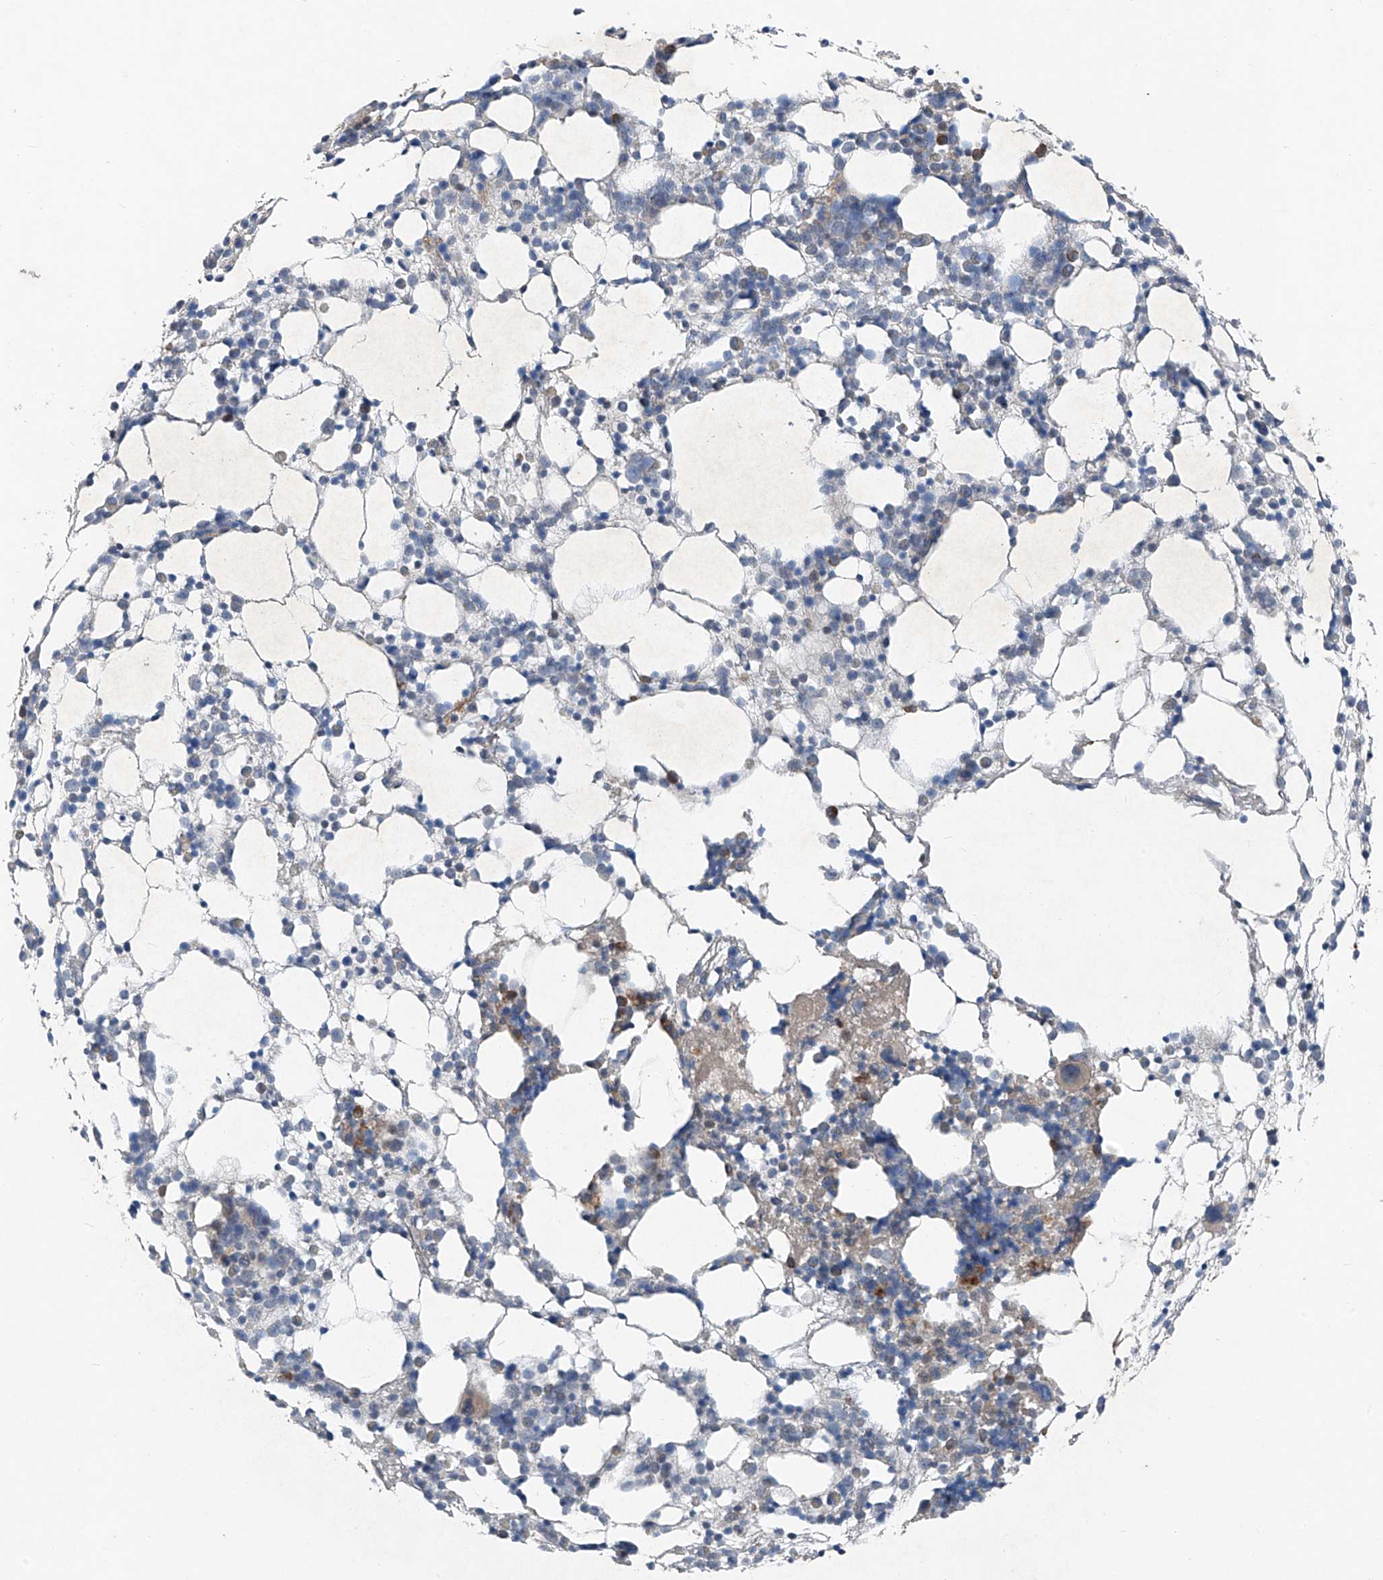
{"staining": {"intensity": "weak", "quantity": "<25%", "location": "cytoplasmic/membranous"}, "tissue": "bone marrow", "cell_type": "Hematopoietic cells", "image_type": "normal", "snomed": [{"axis": "morphology", "description": "Normal tissue, NOS"}, {"axis": "topography", "description": "Bone marrow"}], "caption": "Protein analysis of normal bone marrow exhibits no significant staining in hematopoietic cells.", "gene": "FOXRED2", "patient": {"sex": "female", "age": 57}}